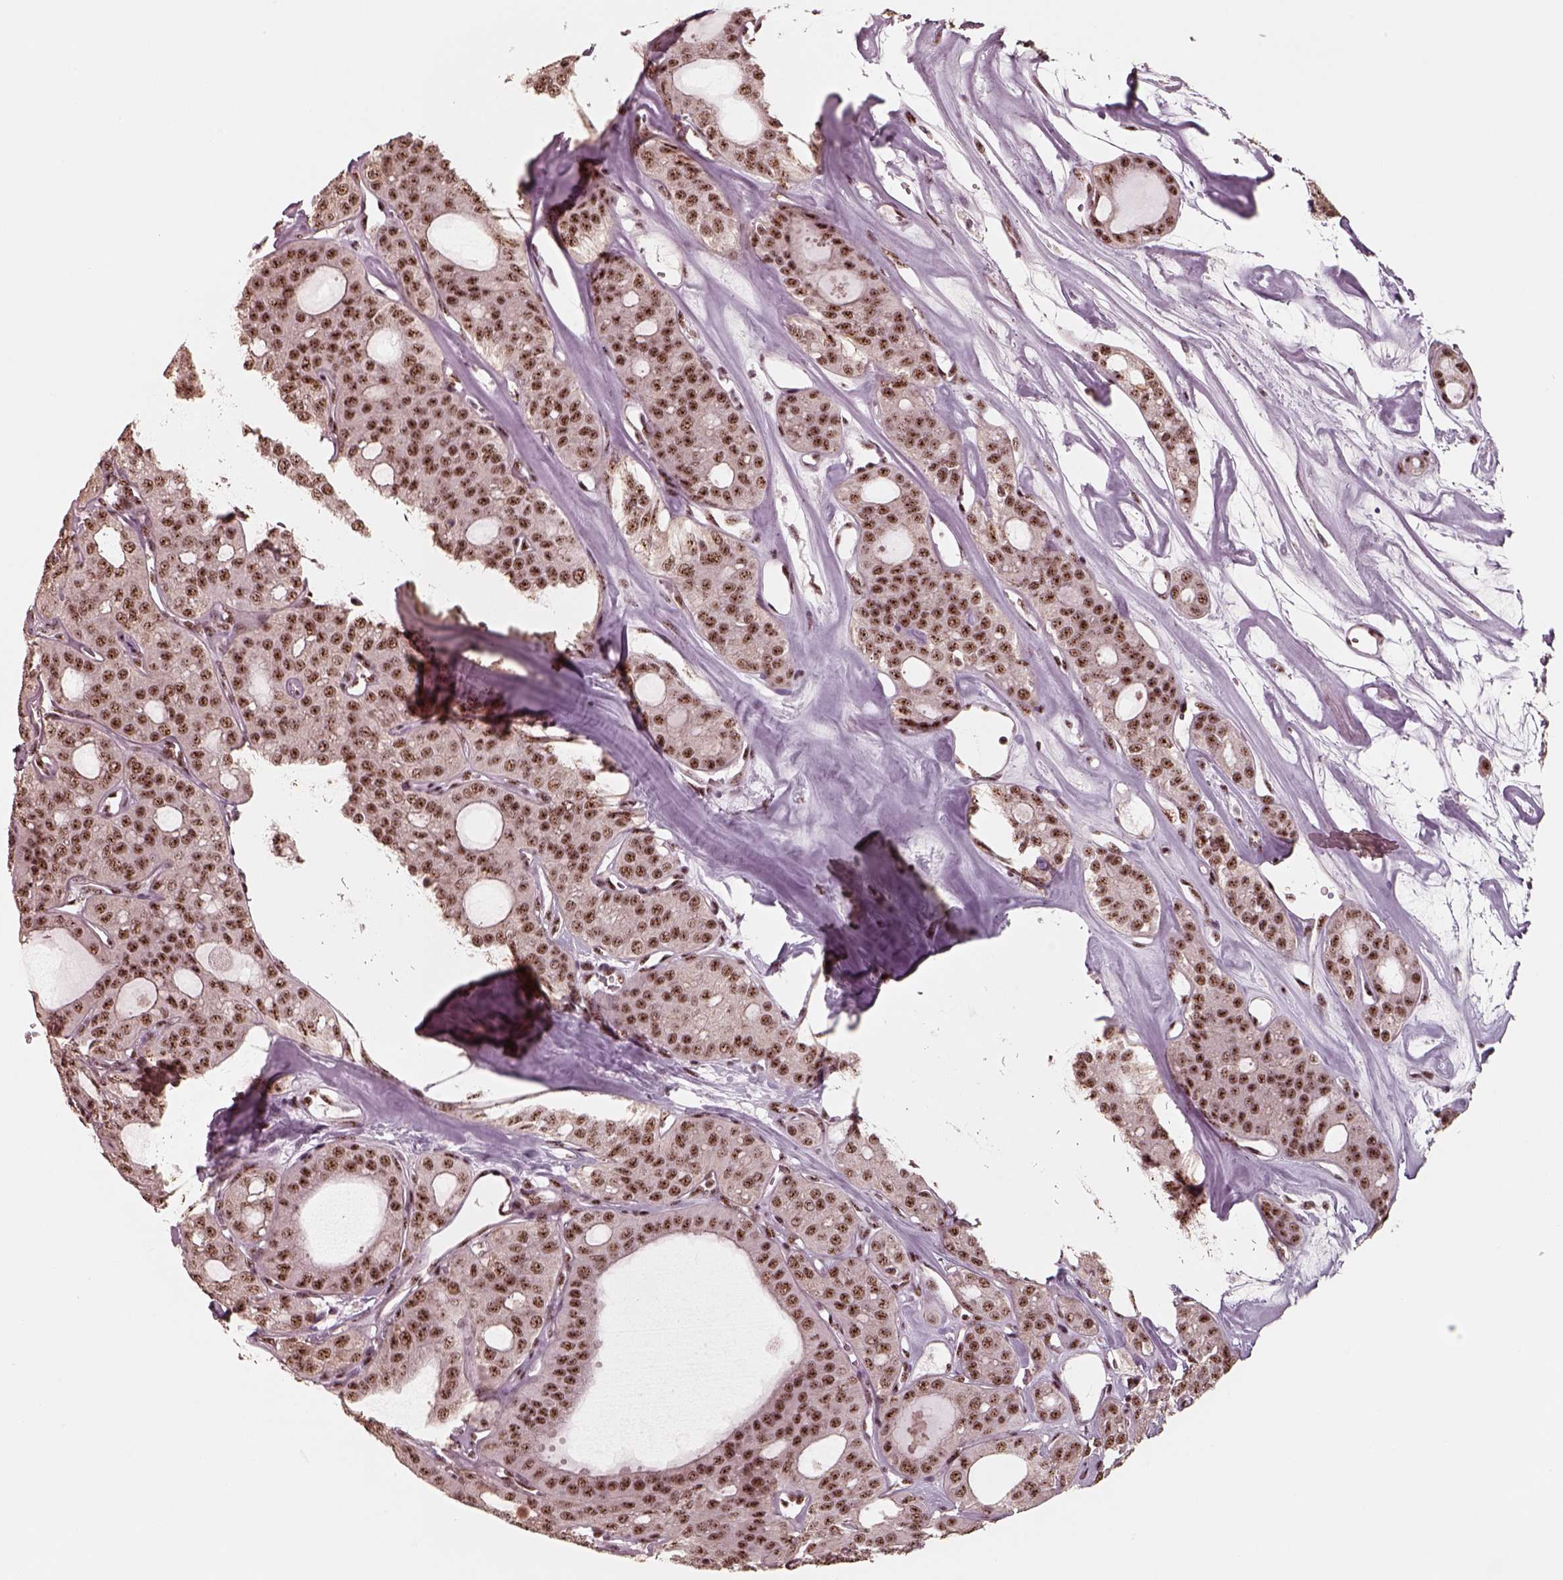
{"staining": {"intensity": "moderate", "quantity": ">75%", "location": "nuclear"}, "tissue": "thyroid cancer", "cell_type": "Tumor cells", "image_type": "cancer", "snomed": [{"axis": "morphology", "description": "Follicular adenoma carcinoma, NOS"}, {"axis": "topography", "description": "Thyroid gland"}], "caption": "Thyroid follicular adenoma carcinoma stained with IHC displays moderate nuclear expression in about >75% of tumor cells.", "gene": "ATXN7L3", "patient": {"sex": "male", "age": 75}}